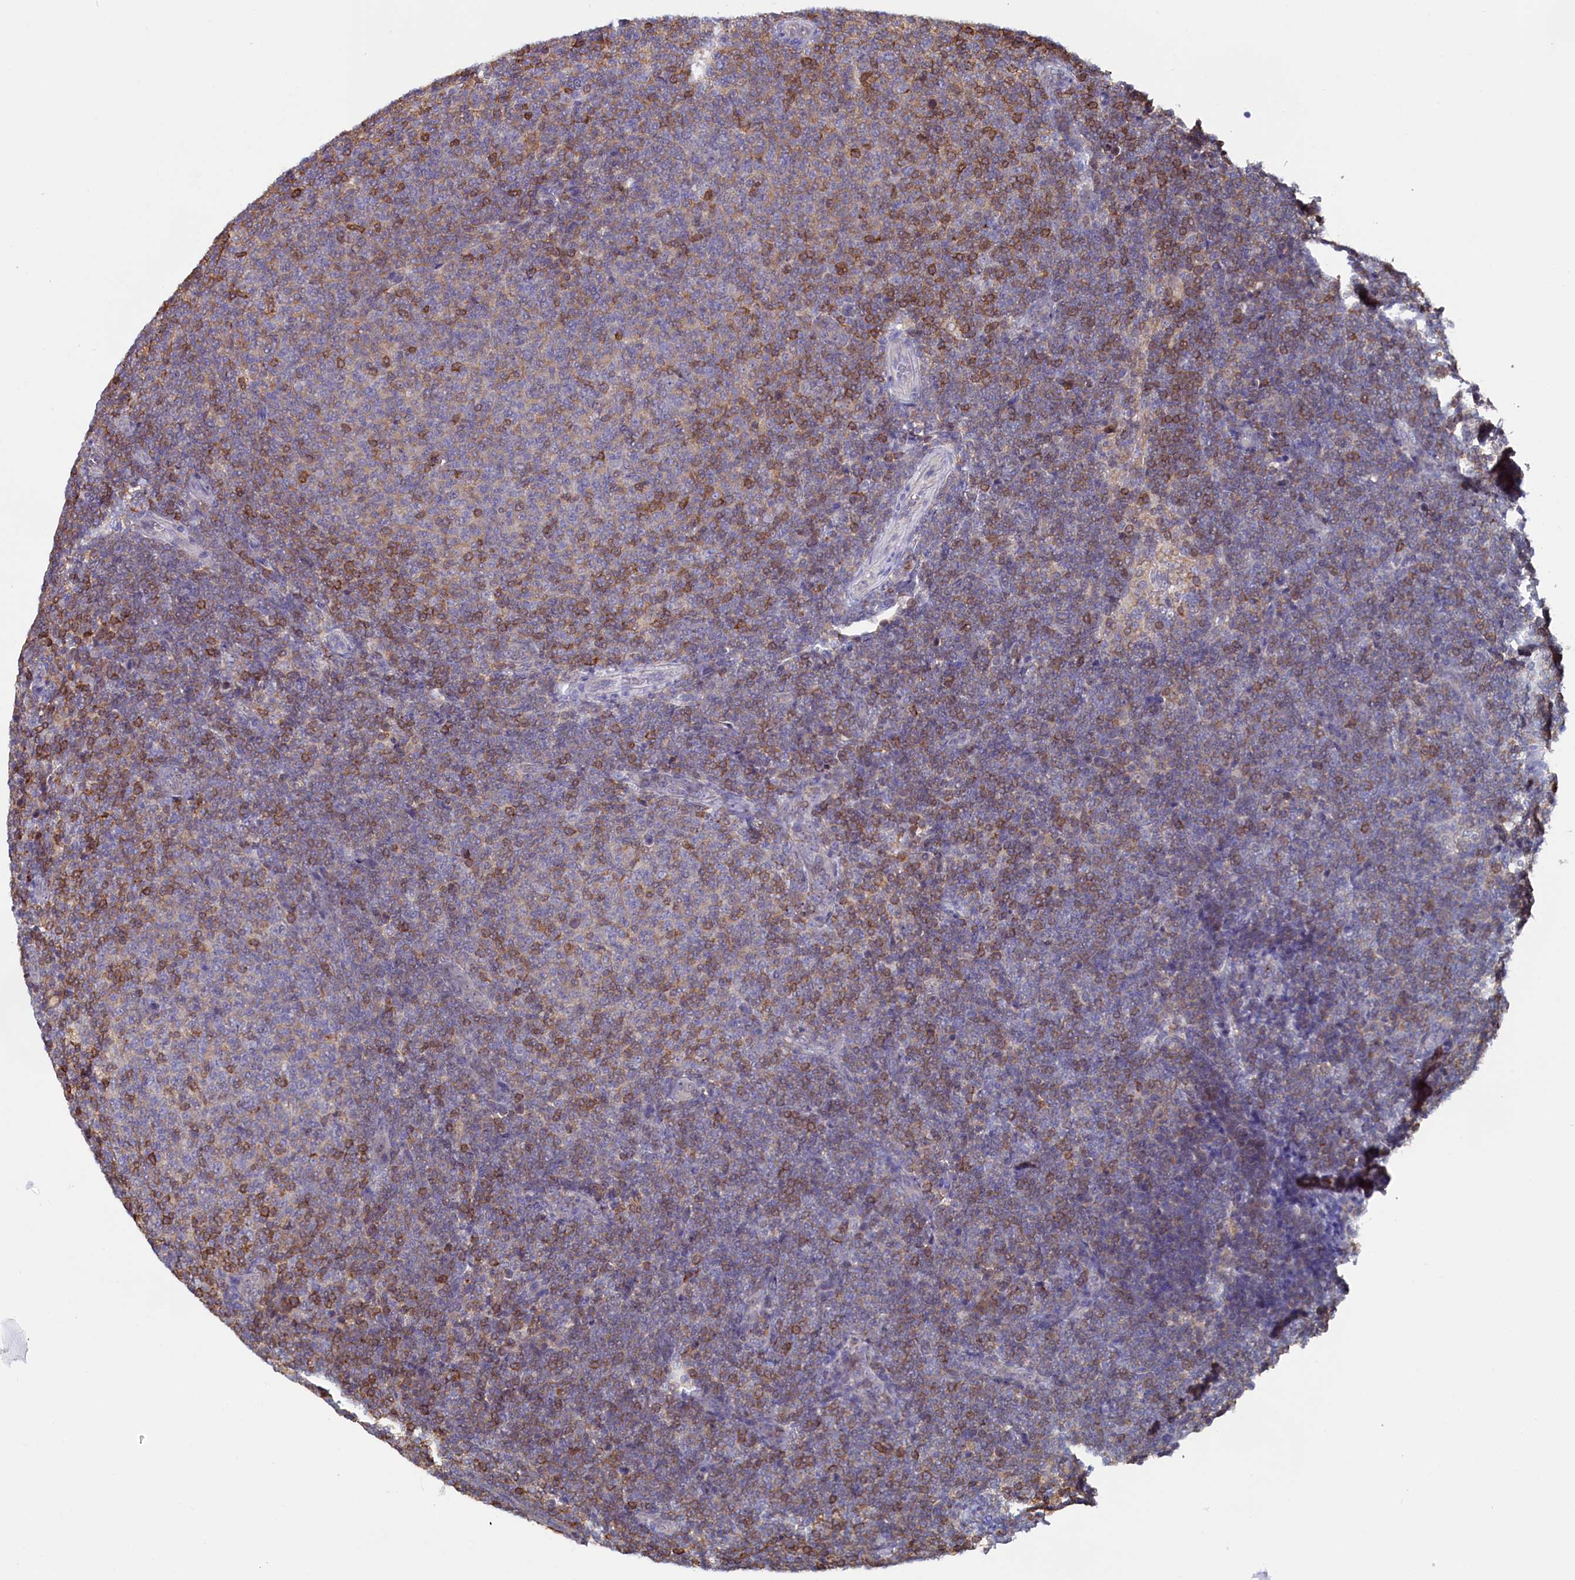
{"staining": {"intensity": "moderate", "quantity": "25%-75%", "location": "cytoplasmic/membranous"}, "tissue": "lymphoma", "cell_type": "Tumor cells", "image_type": "cancer", "snomed": [{"axis": "morphology", "description": "Malignant lymphoma, non-Hodgkin's type, Low grade"}, {"axis": "topography", "description": "Lymph node"}], "caption": "Immunohistochemical staining of human lymphoma exhibits medium levels of moderate cytoplasmic/membranous positivity in about 25%-75% of tumor cells.", "gene": "CIAPIN1", "patient": {"sex": "male", "age": 66}}